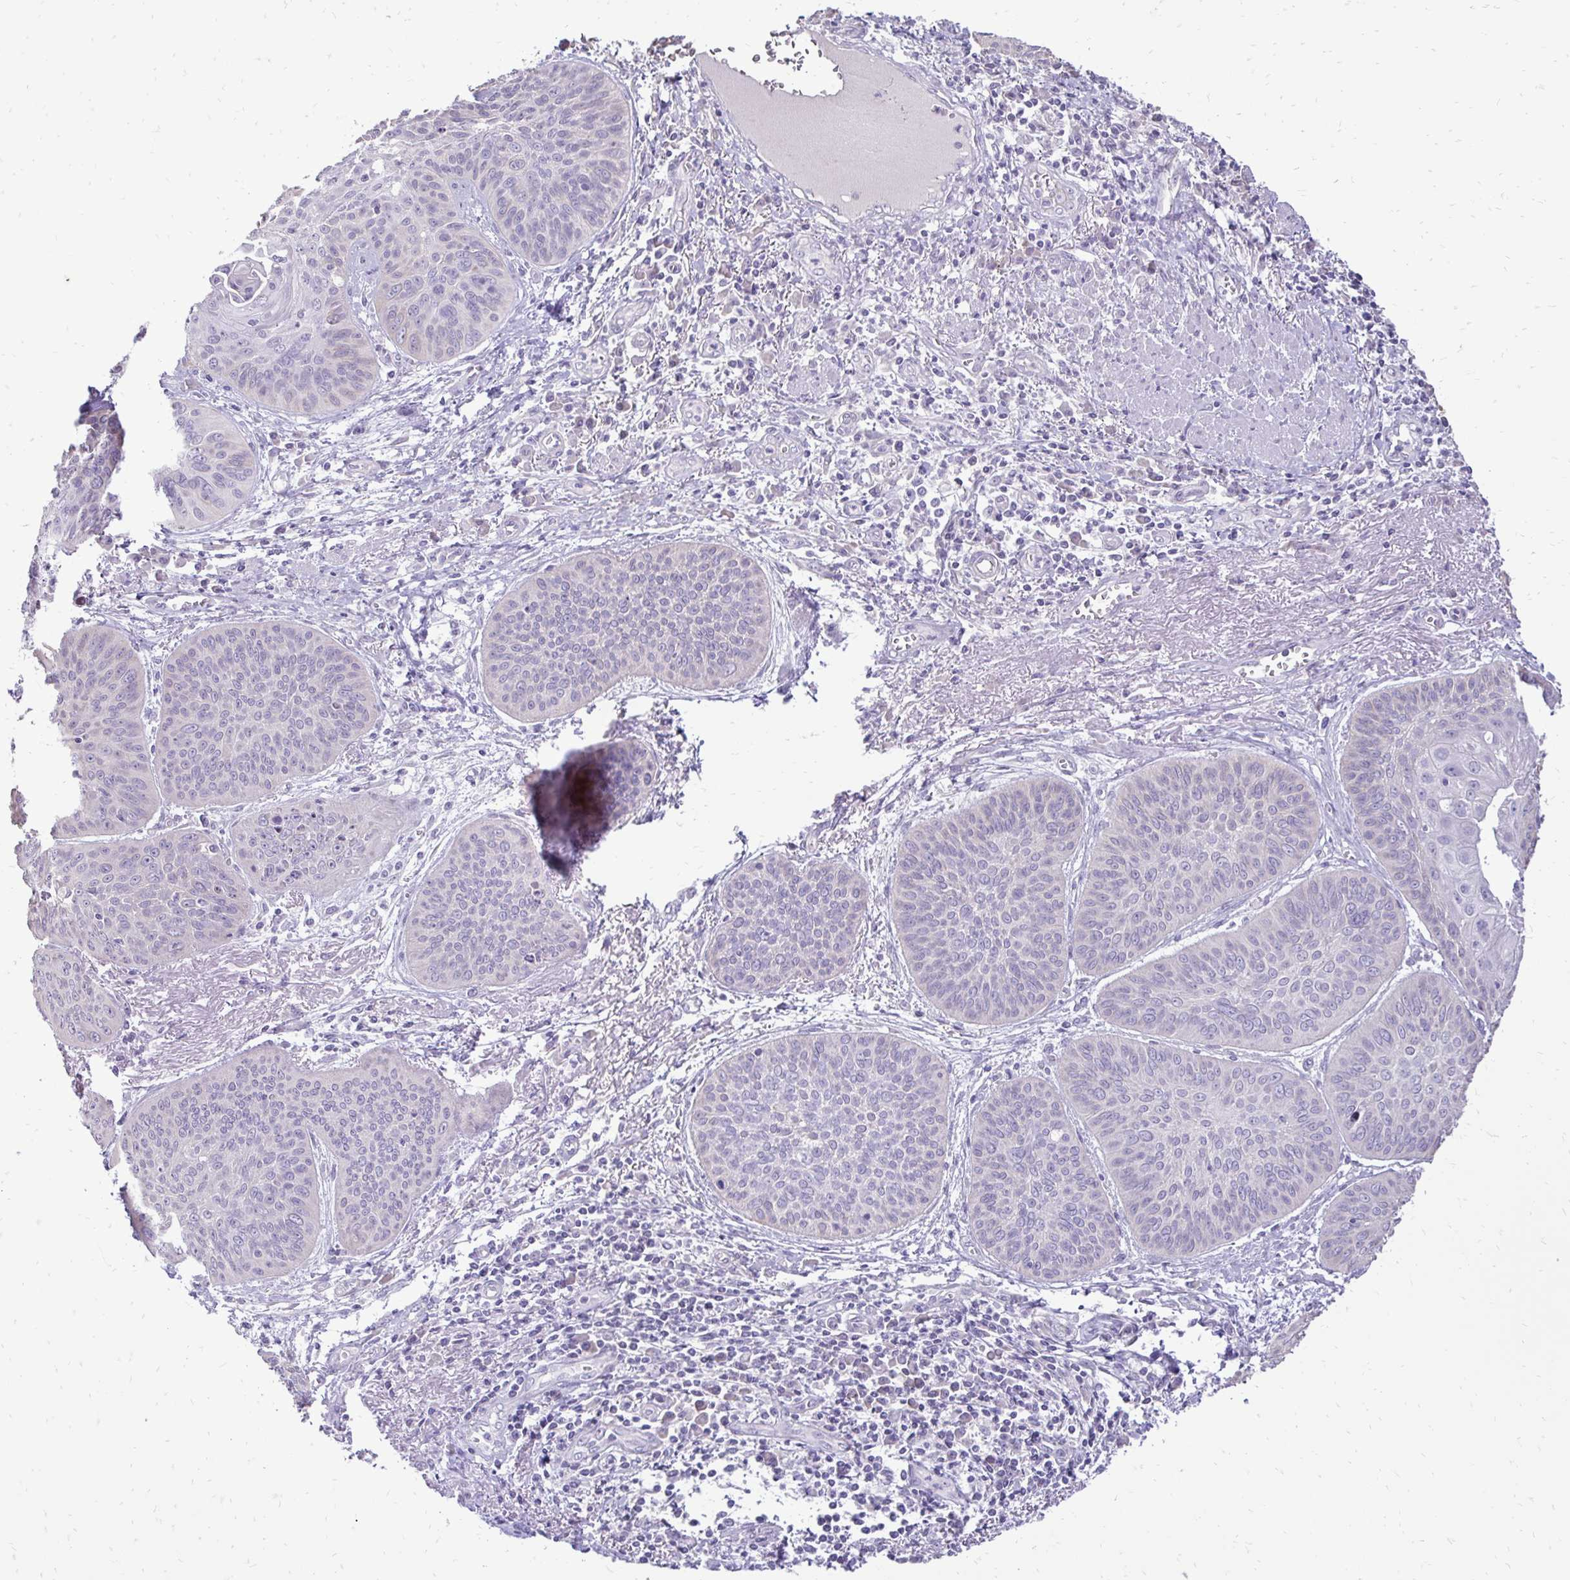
{"staining": {"intensity": "negative", "quantity": "none", "location": "none"}, "tissue": "lung cancer", "cell_type": "Tumor cells", "image_type": "cancer", "snomed": [{"axis": "morphology", "description": "Squamous cell carcinoma, NOS"}, {"axis": "topography", "description": "Lung"}], "caption": "DAB (3,3'-diaminobenzidine) immunohistochemical staining of human lung cancer exhibits no significant staining in tumor cells.", "gene": "GAS2", "patient": {"sex": "male", "age": 74}}